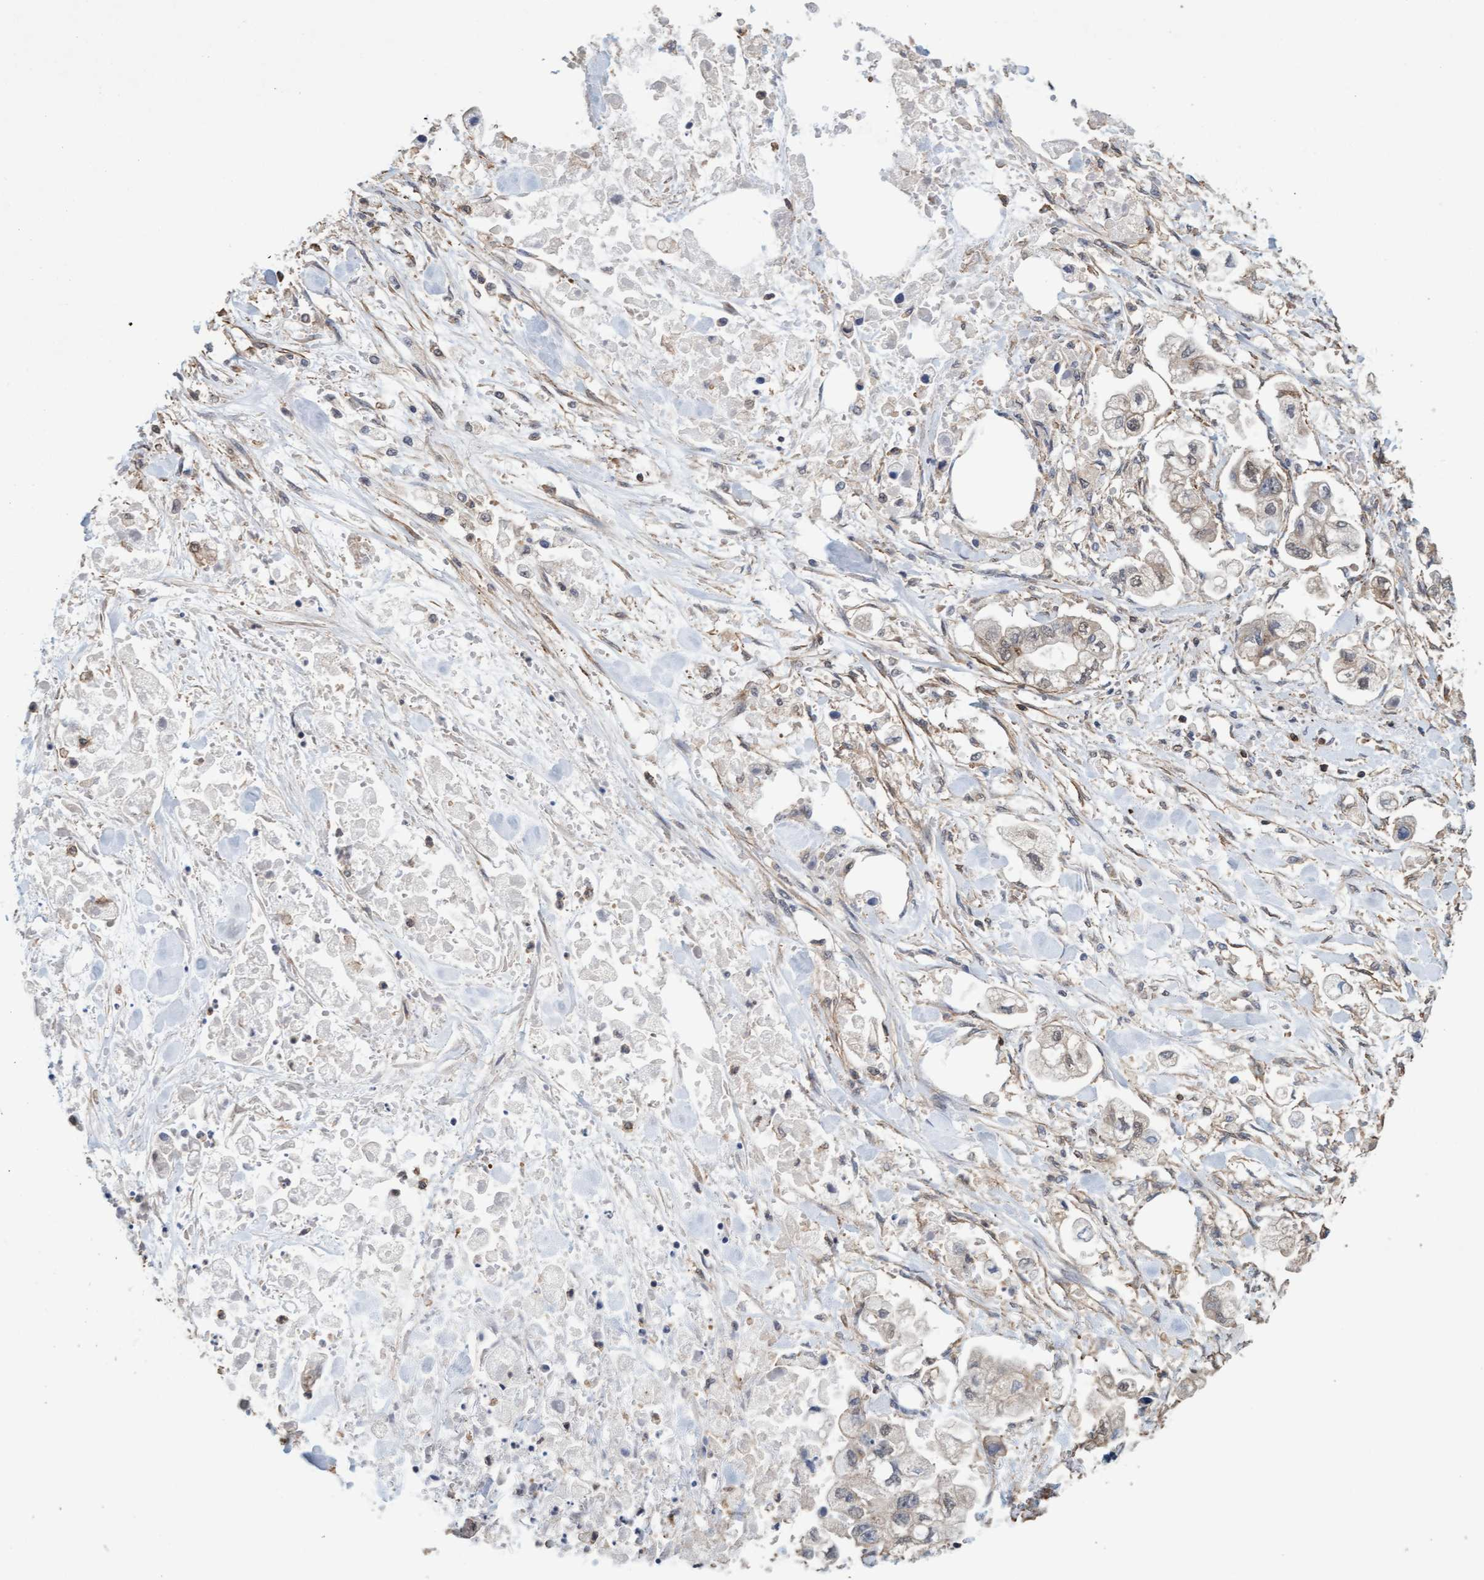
{"staining": {"intensity": "weak", "quantity": "25%-75%", "location": "cytoplasmic/membranous"}, "tissue": "stomach cancer", "cell_type": "Tumor cells", "image_type": "cancer", "snomed": [{"axis": "morphology", "description": "Normal tissue, NOS"}, {"axis": "morphology", "description": "Adenocarcinoma, NOS"}, {"axis": "topography", "description": "Stomach"}], "caption": "This is a photomicrograph of immunohistochemistry (IHC) staining of stomach adenocarcinoma, which shows weak expression in the cytoplasmic/membranous of tumor cells.", "gene": "FXR2", "patient": {"sex": "male", "age": 62}}